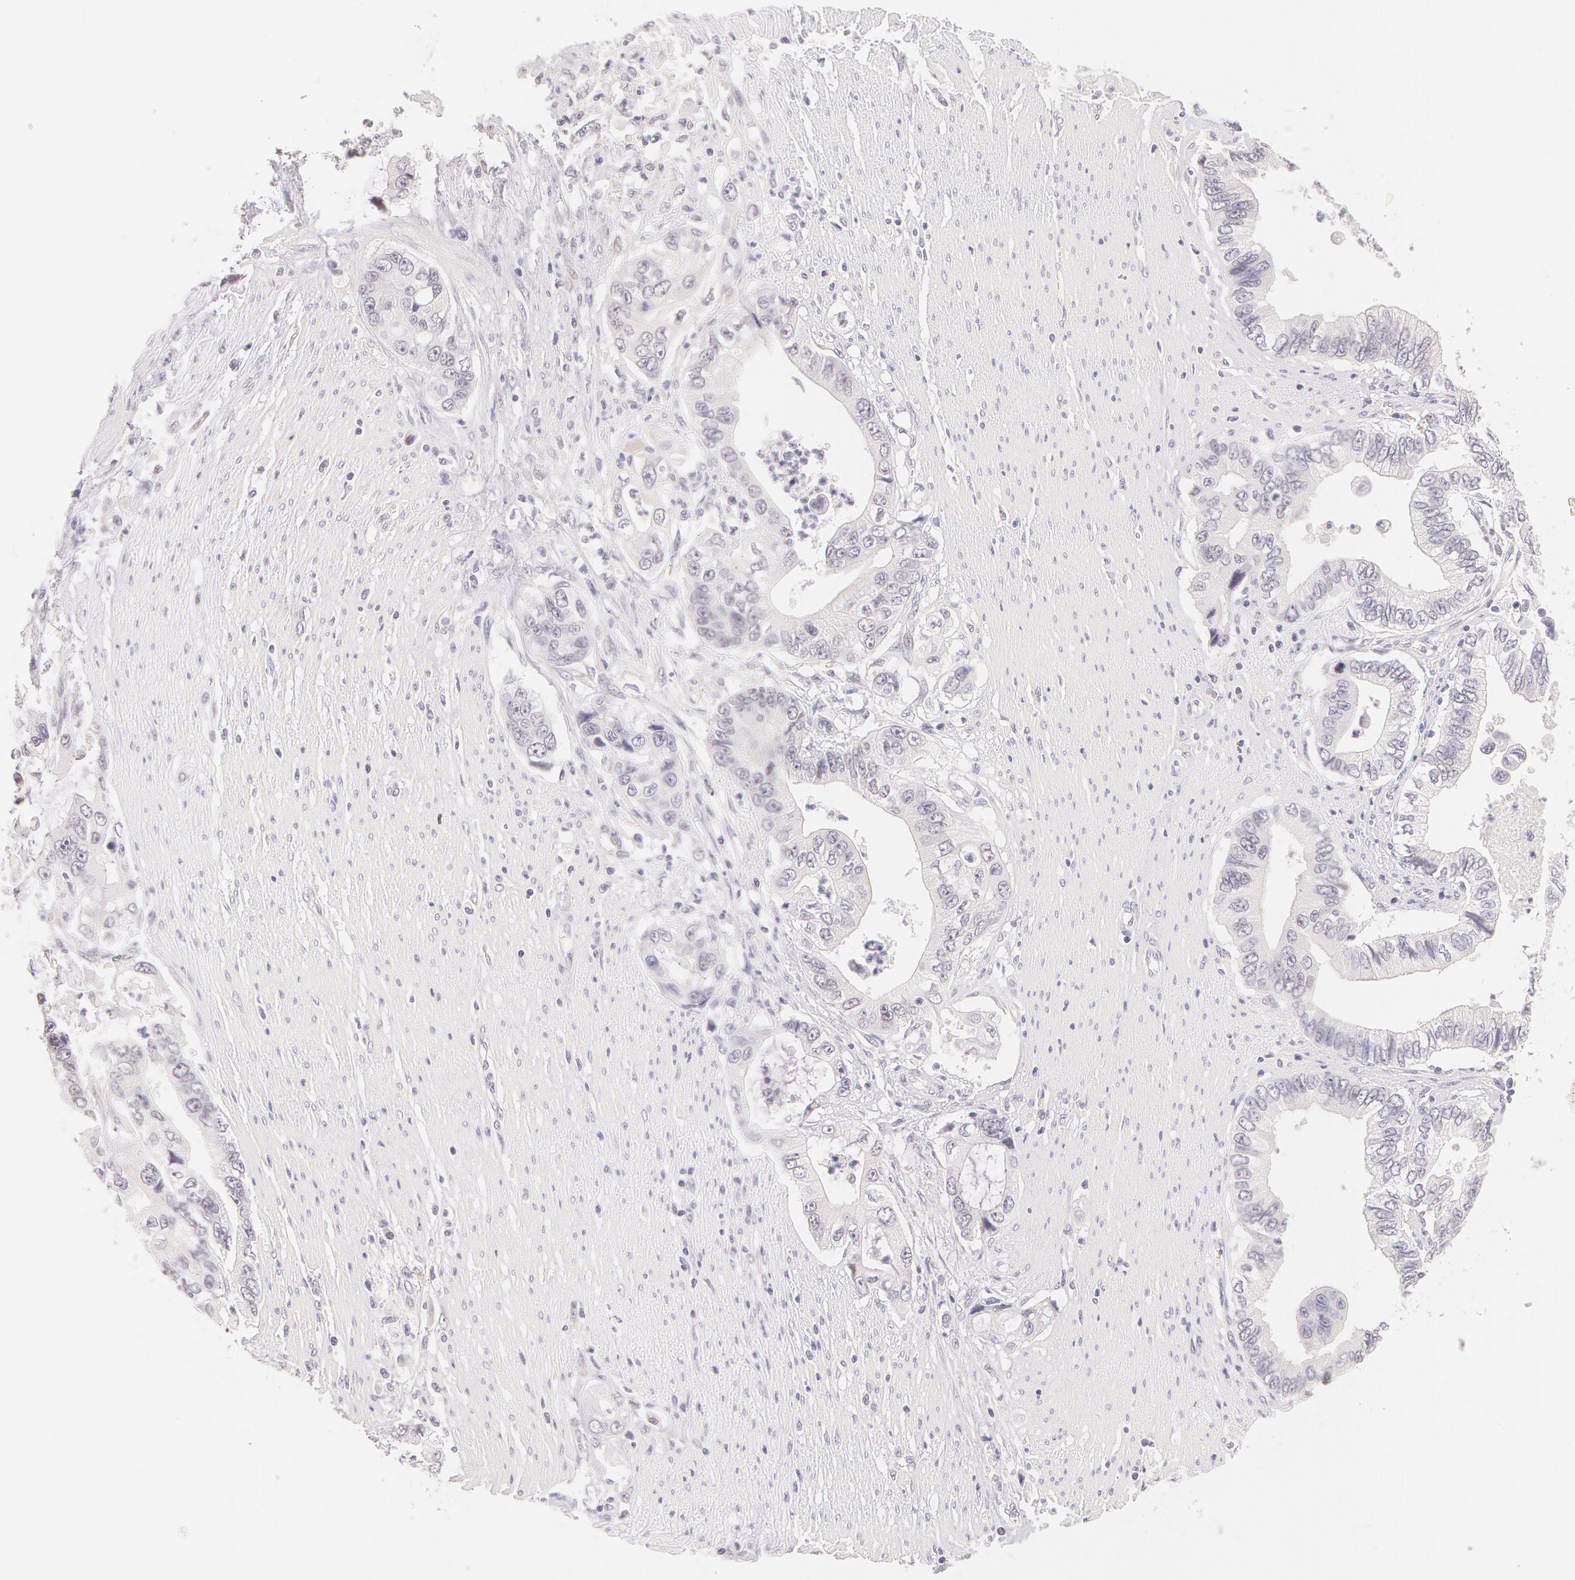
{"staining": {"intensity": "negative", "quantity": "none", "location": "none"}, "tissue": "pancreatic cancer", "cell_type": "Tumor cells", "image_type": "cancer", "snomed": [{"axis": "morphology", "description": "Adenocarcinoma, NOS"}, {"axis": "topography", "description": "Pancreas"}, {"axis": "topography", "description": "Stomach, upper"}], "caption": "Immunohistochemistry of pancreatic cancer demonstrates no expression in tumor cells. The staining was performed using DAB to visualize the protein expression in brown, while the nuclei were stained in blue with hematoxylin (Magnification: 20x).", "gene": "ZNF597", "patient": {"sex": "male", "age": 77}}